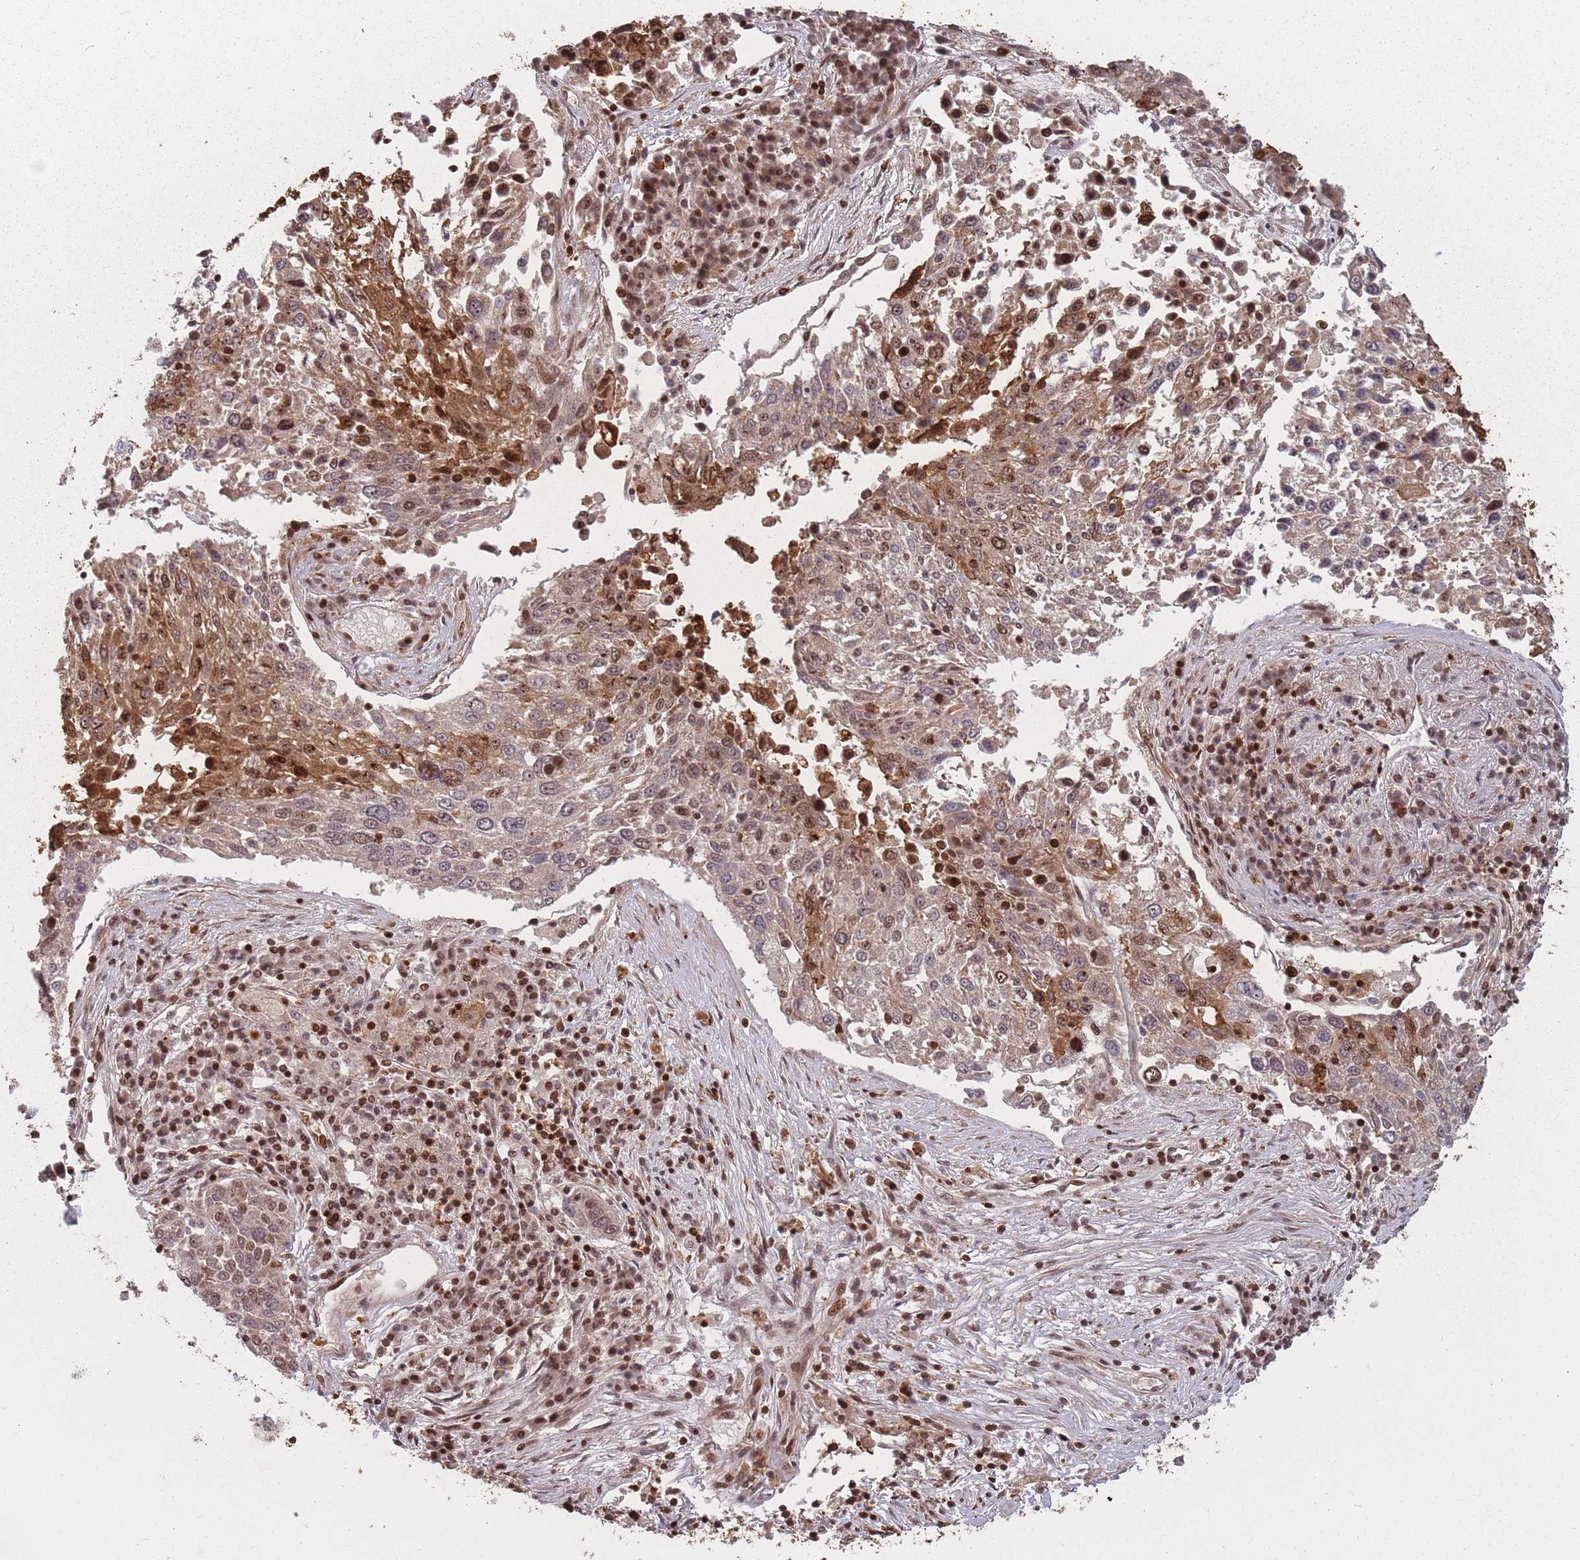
{"staining": {"intensity": "moderate", "quantity": "<25%", "location": "cytoplasmic/membranous,nuclear"}, "tissue": "lung cancer", "cell_type": "Tumor cells", "image_type": "cancer", "snomed": [{"axis": "morphology", "description": "Squamous cell carcinoma, NOS"}, {"axis": "topography", "description": "Lung"}], "caption": "A micrograph showing moderate cytoplasmic/membranous and nuclear positivity in about <25% of tumor cells in squamous cell carcinoma (lung), as visualized by brown immunohistochemical staining.", "gene": "WDR55", "patient": {"sex": "male", "age": 65}}